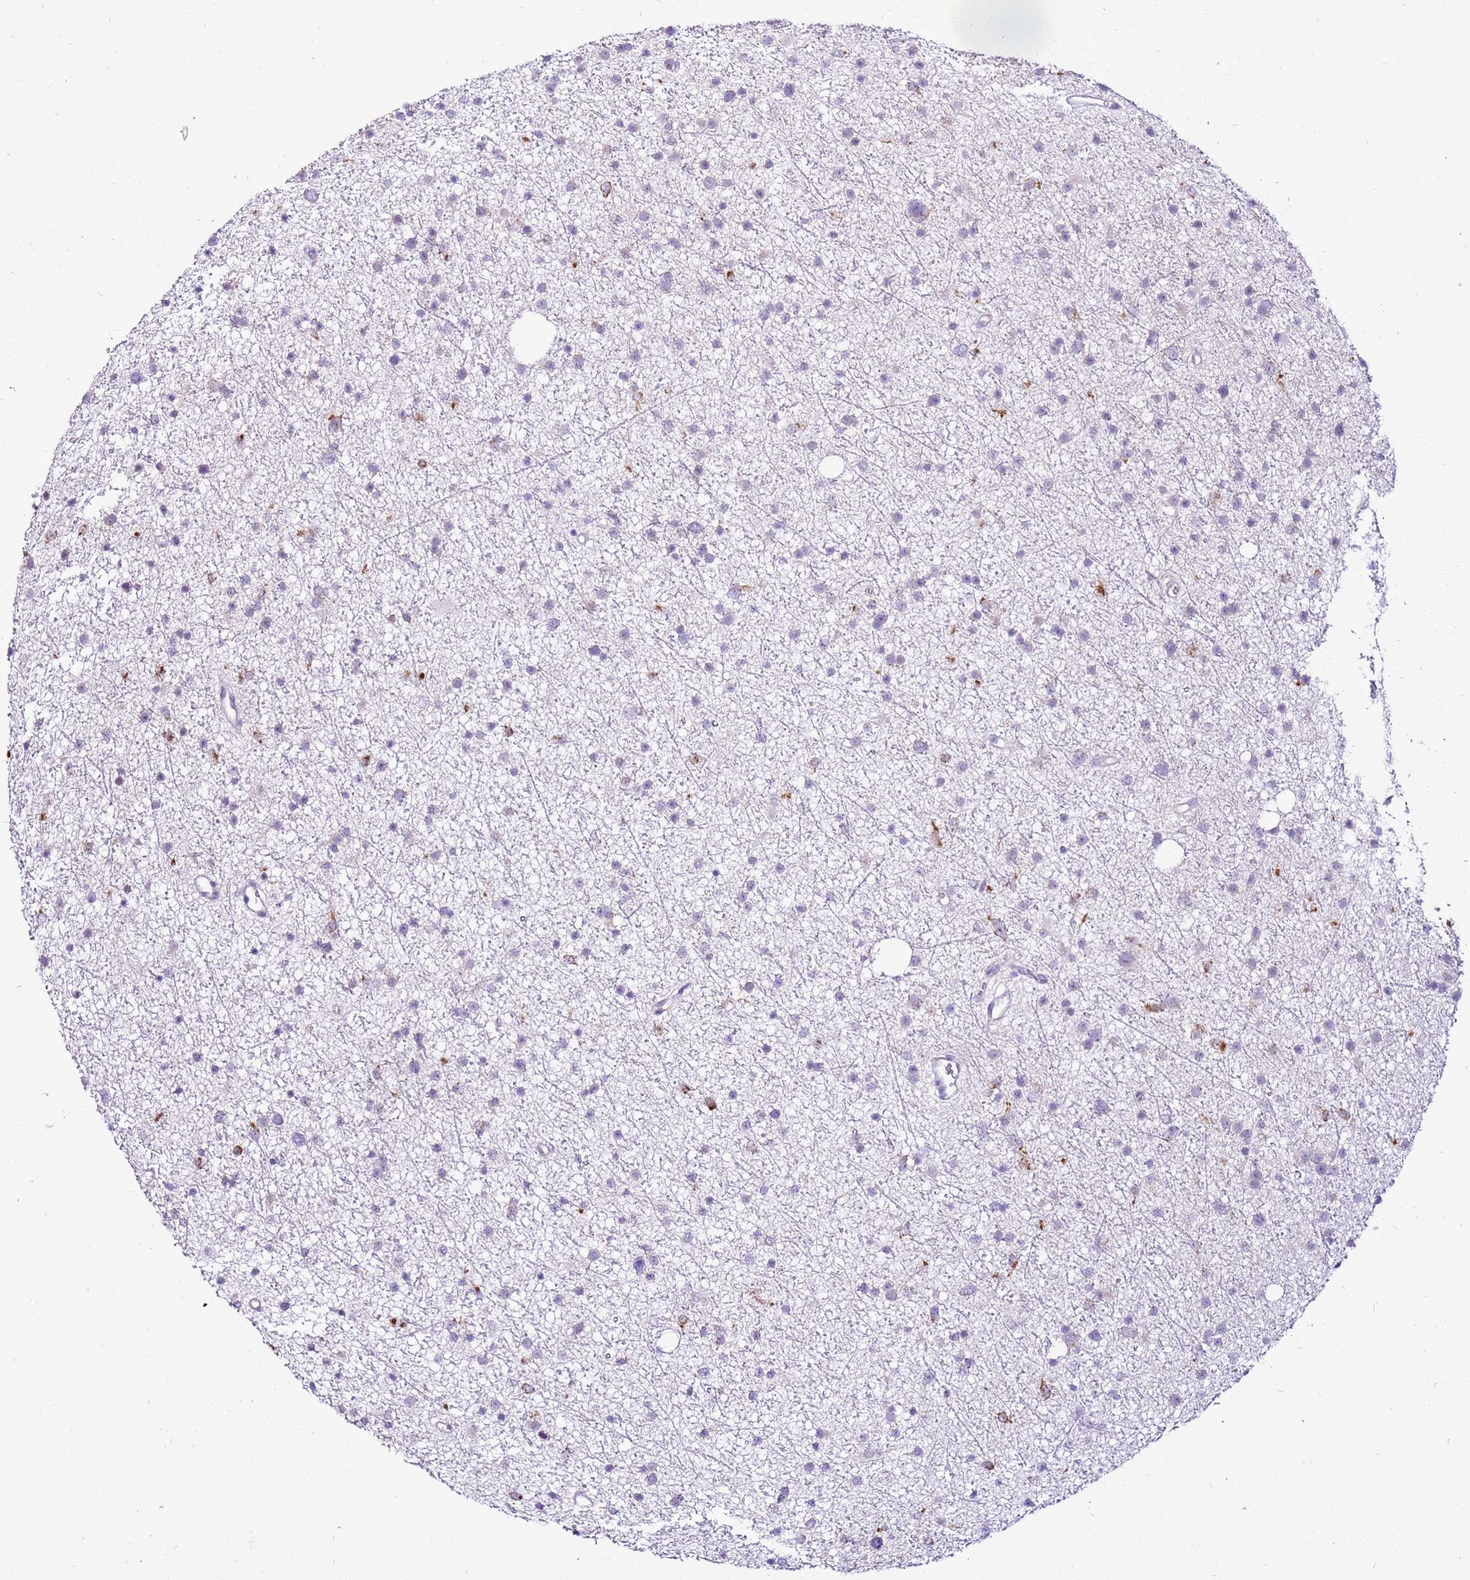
{"staining": {"intensity": "negative", "quantity": "none", "location": "none"}, "tissue": "glioma", "cell_type": "Tumor cells", "image_type": "cancer", "snomed": [{"axis": "morphology", "description": "Glioma, malignant, Low grade"}, {"axis": "topography", "description": "Cerebral cortex"}], "caption": "Immunohistochemical staining of glioma displays no significant expression in tumor cells. (DAB IHC with hematoxylin counter stain).", "gene": "MRPL36", "patient": {"sex": "female", "age": 39}}